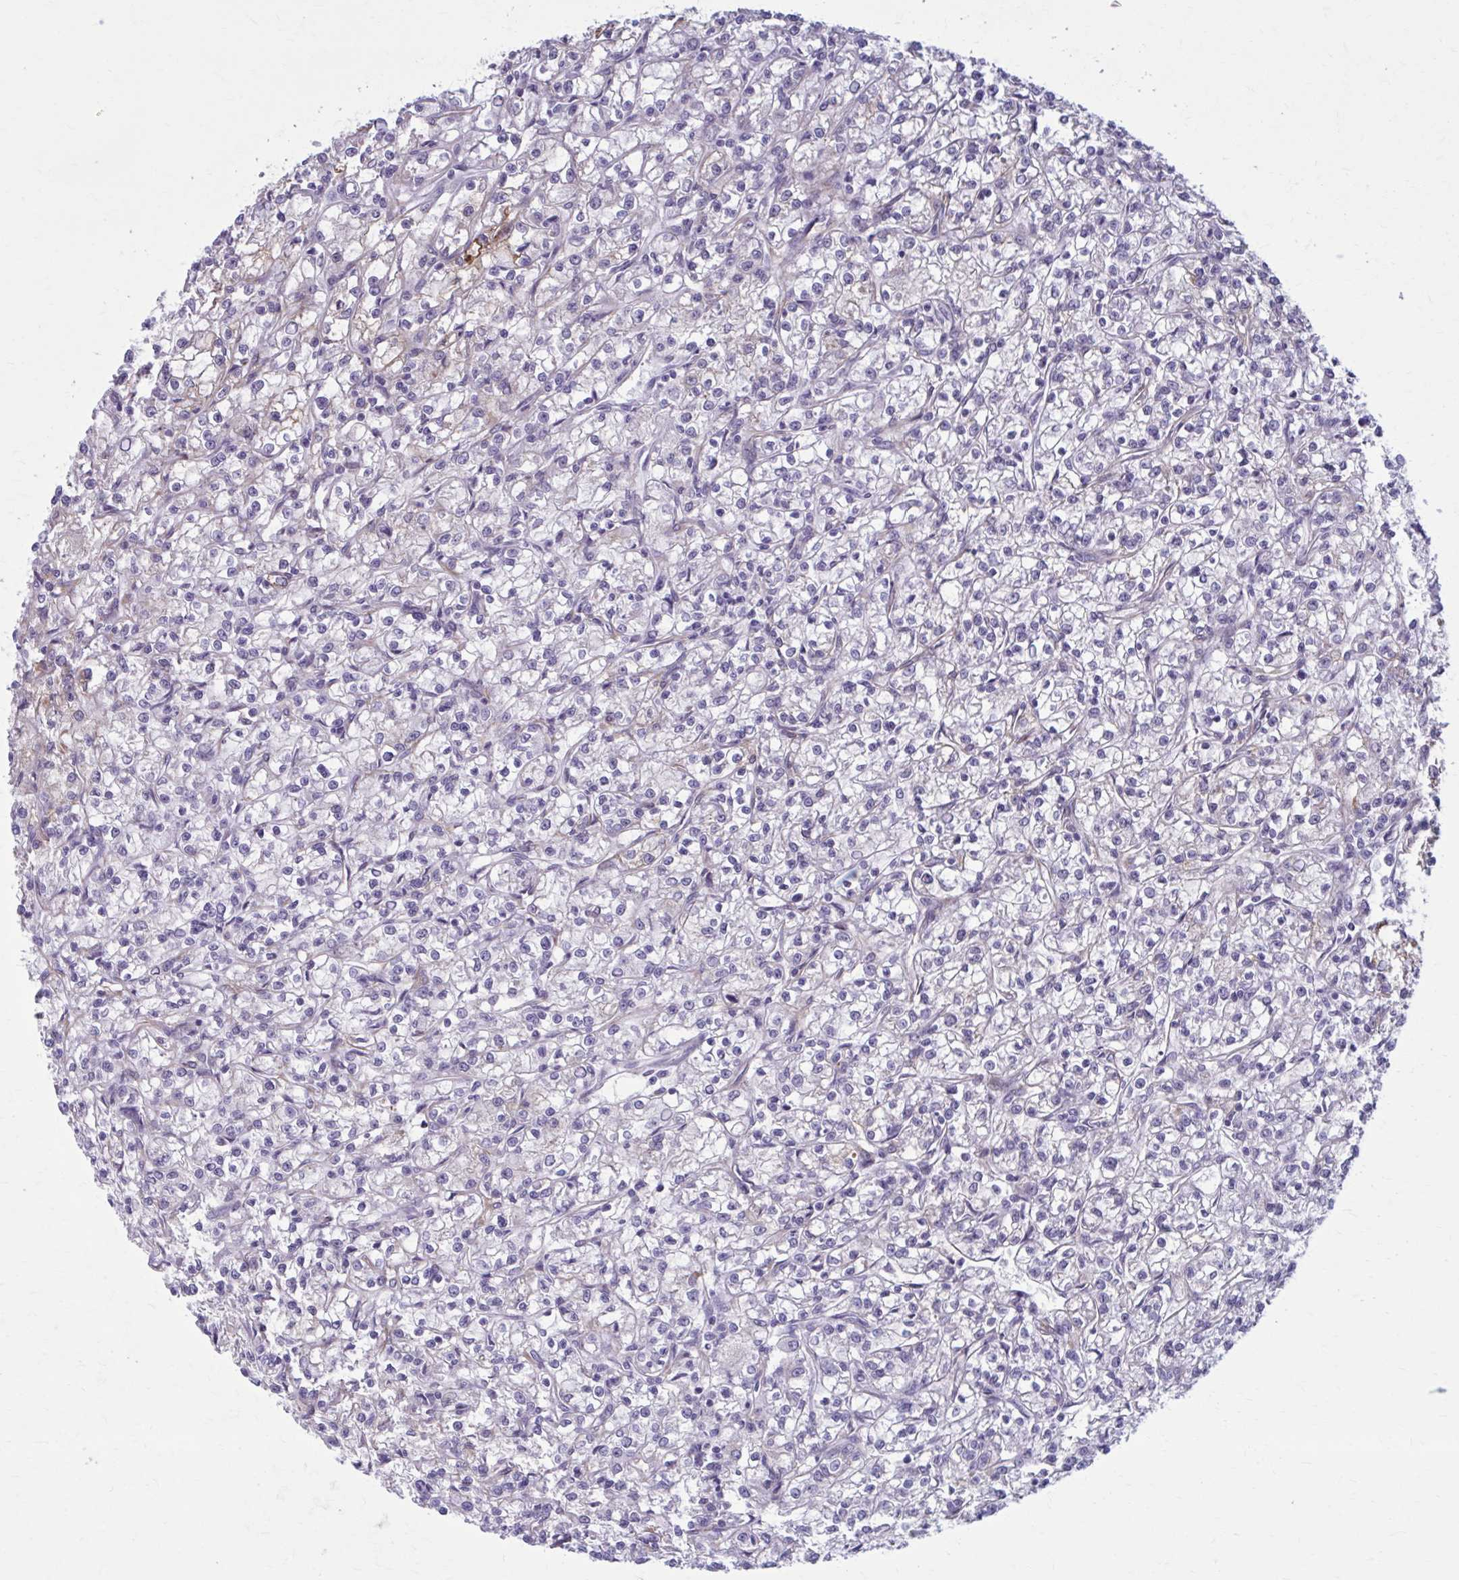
{"staining": {"intensity": "weak", "quantity": "<25%", "location": "cytoplasmic/membranous"}, "tissue": "renal cancer", "cell_type": "Tumor cells", "image_type": "cancer", "snomed": [{"axis": "morphology", "description": "Adenocarcinoma, NOS"}, {"axis": "topography", "description": "Kidney"}], "caption": "The IHC histopathology image has no significant staining in tumor cells of renal adenocarcinoma tissue. The staining is performed using DAB (3,3'-diaminobenzidine) brown chromogen with nuclei counter-stained in using hematoxylin.", "gene": "AKAP12", "patient": {"sex": "female", "age": 59}}